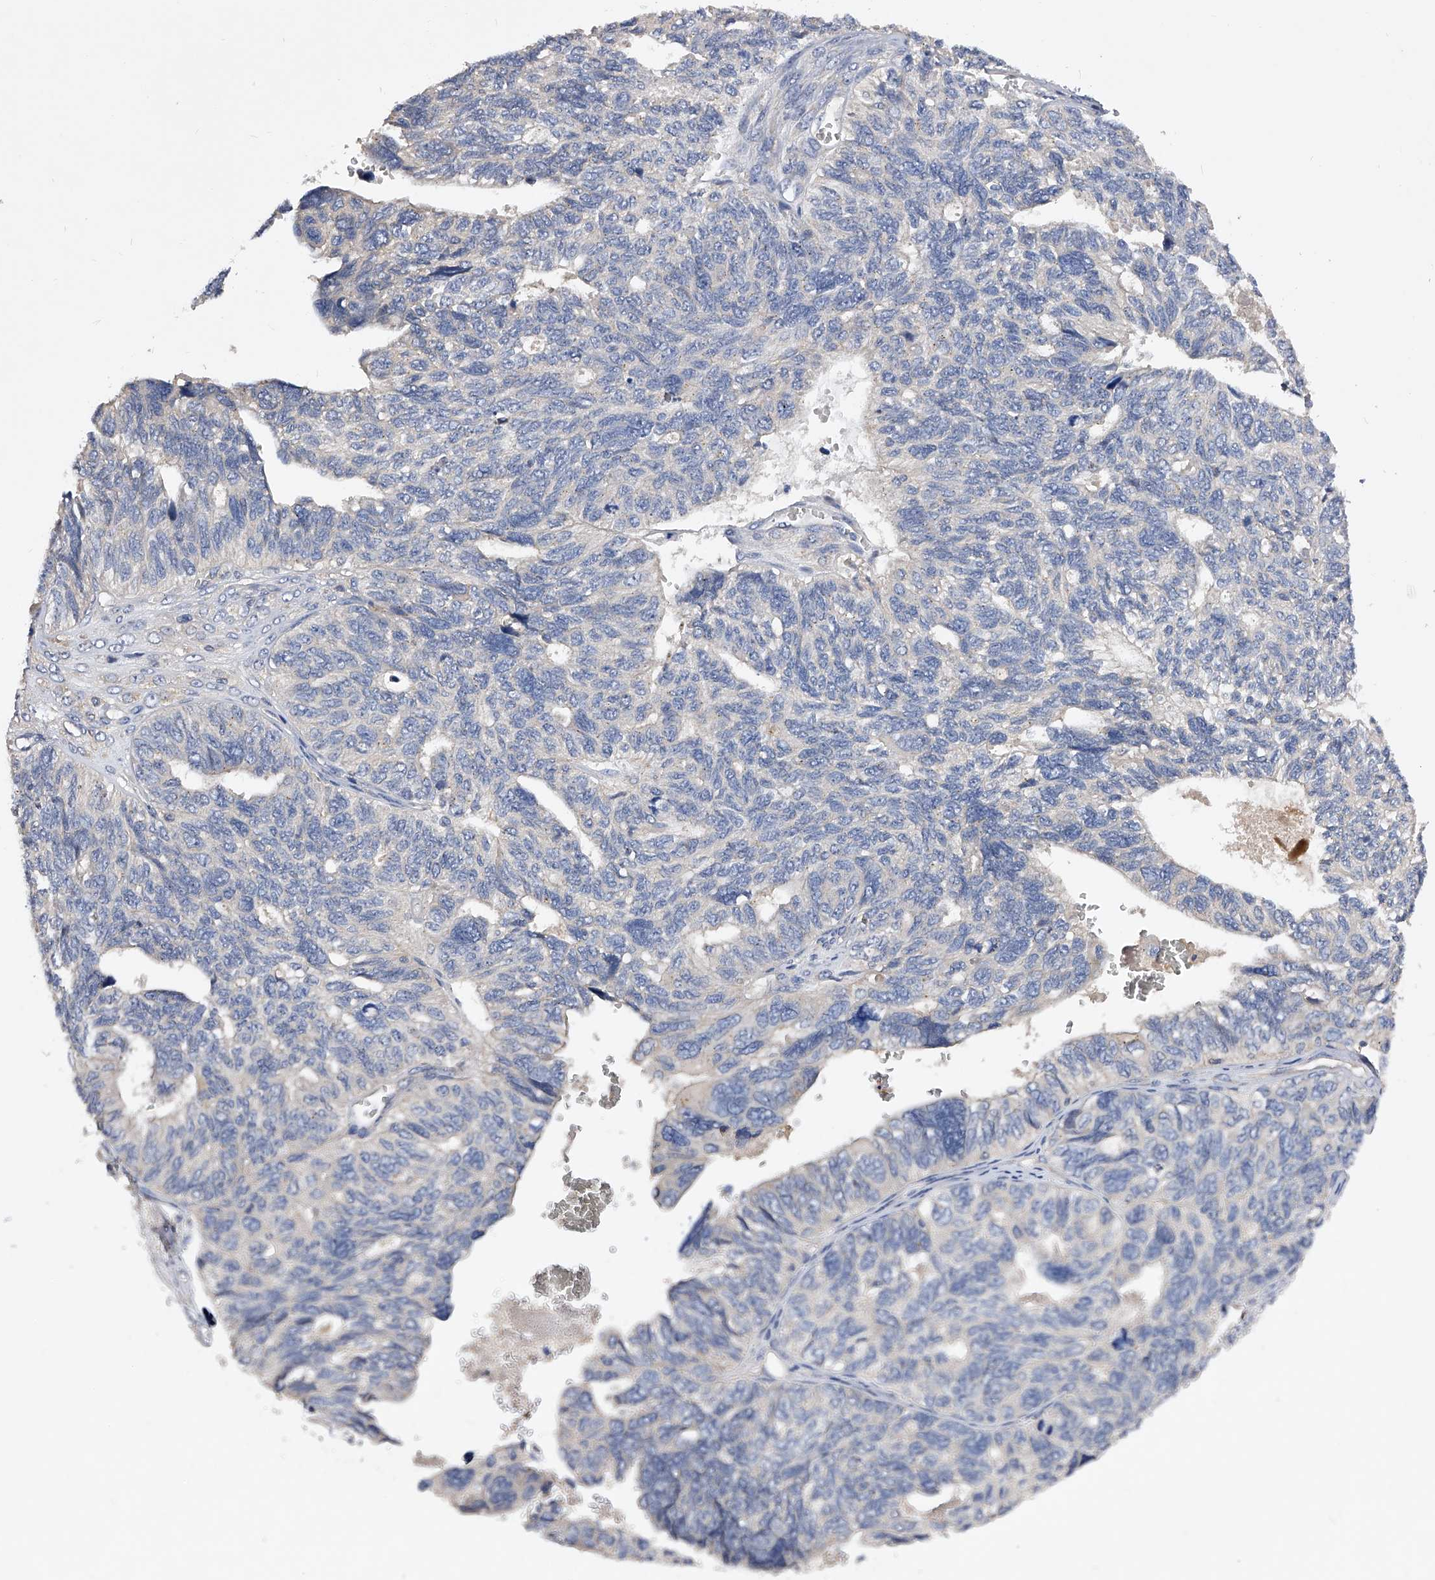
{"staining": {"intensity": "negative", "quantity": "none", "location": "none"}, "tissue": "ovarian cancer", "cell_type": "Tumor cells", "image_type": "cancer", "snomed": [{"axis": "morphology", "description": "Cystadenocarcinoma, serous, NOS"}, {"axis": "topography", "description": "Ovary"}], "caption": "Immunohistochemistry histopathology image of ovarian cancer (serous cystadenocarcinoma) stained for a protein (brown), which reveals no expression in tumor cells.", "gene": "ARL4C", "patient": {"sex": "female", "age": 79}}